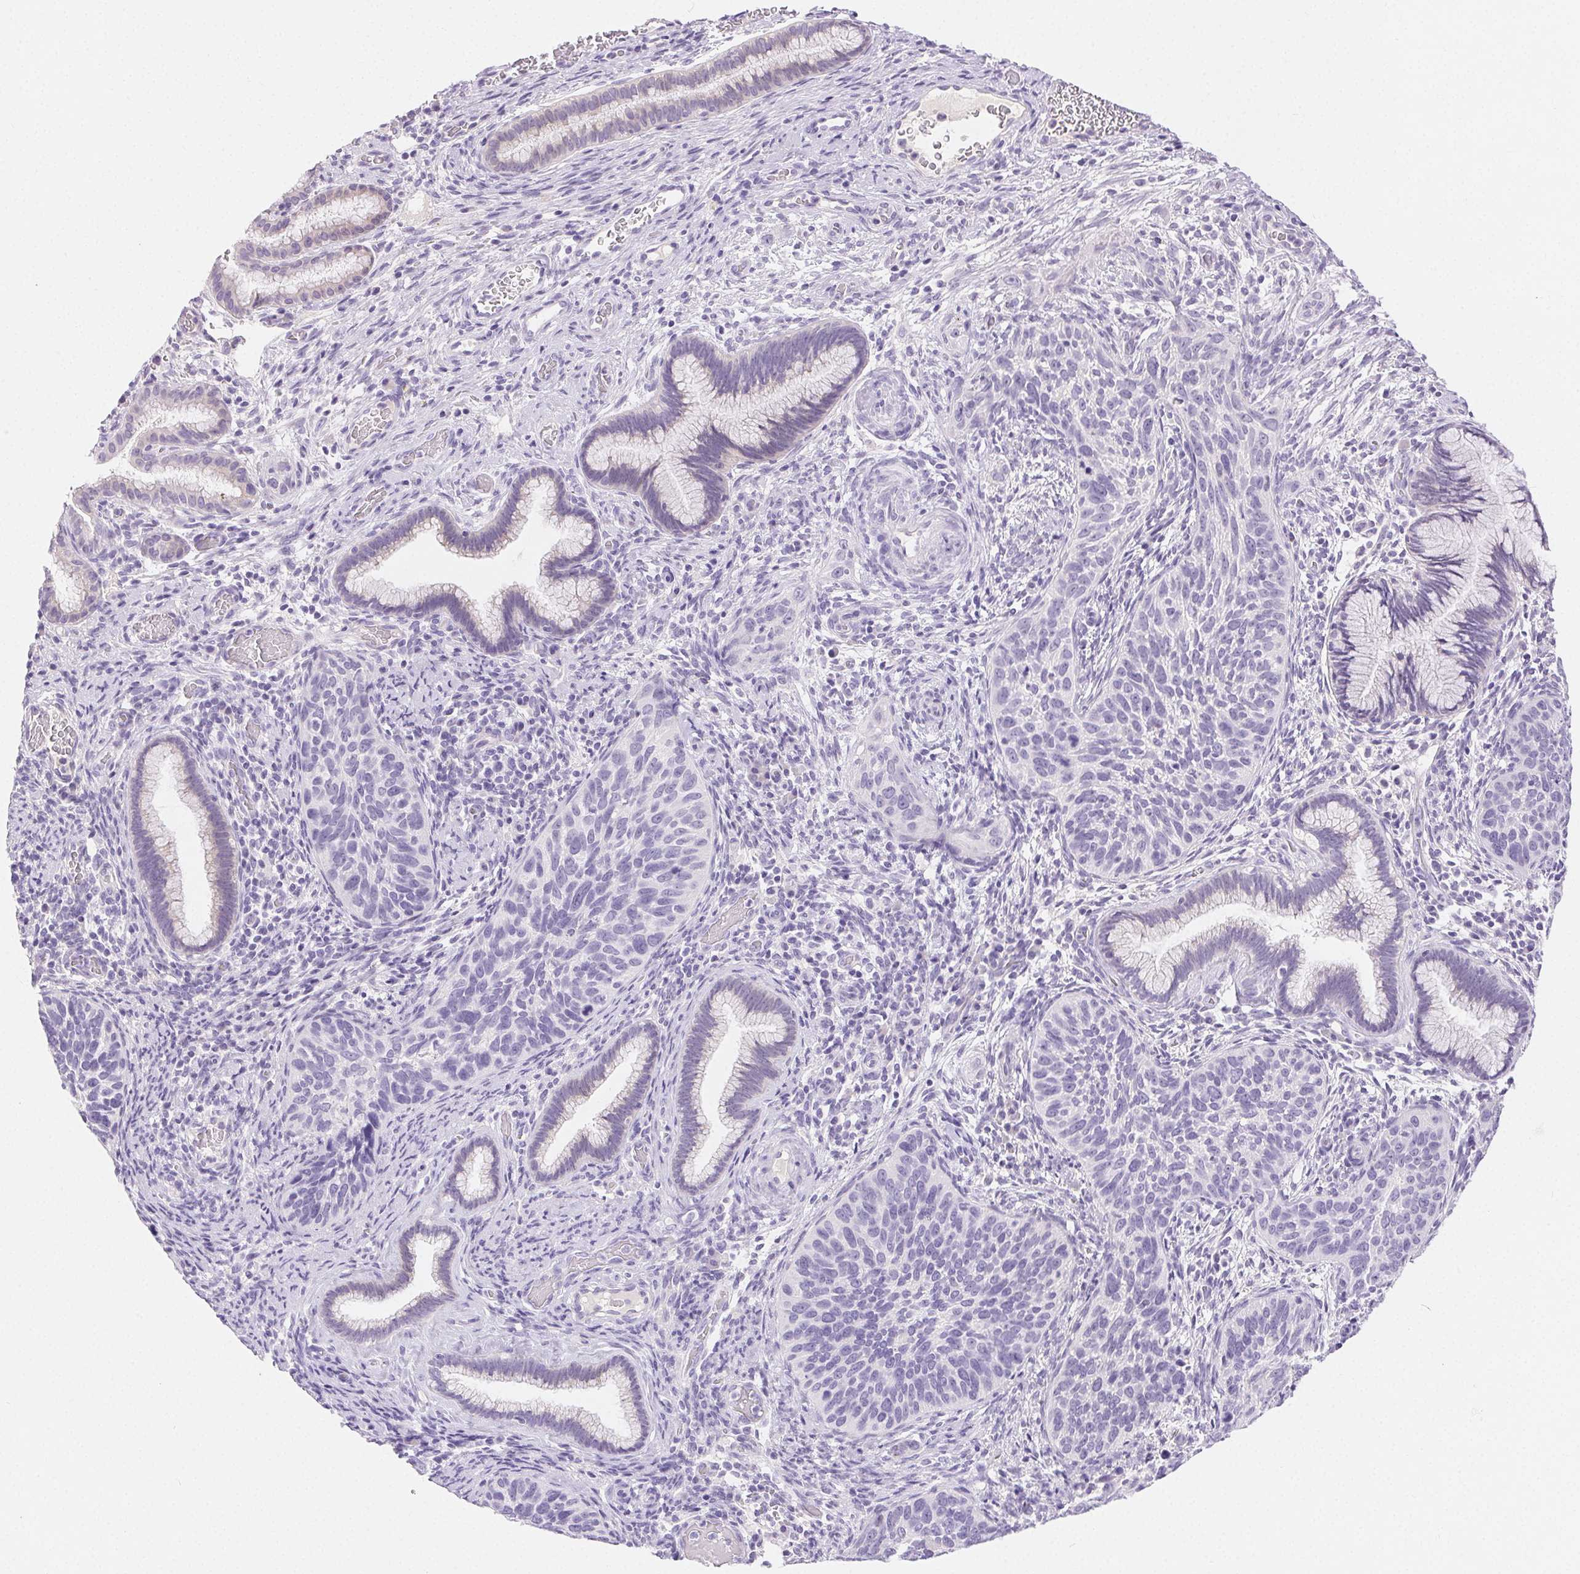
{"staining": {"intensity": "negative", "quantity": "none", "location": "none"}, "tissue": "cervical cancer", "cell_type": "Tumor cells", "image_type": "cancer", "snomed": [{"axis": "morphology", "description": "Squamous cell carcinoma, NOS"}, {"axis": "topography", "description": "Cervix"}], "caption": "High power microscopy micrograph of an IHC photomicrograph of cervical cancer (squamous cell carcinoma), revealing no significant staining in tumor cells.", "gene": "CLDN16", "patient": {"sex": "female", "age": 51}}